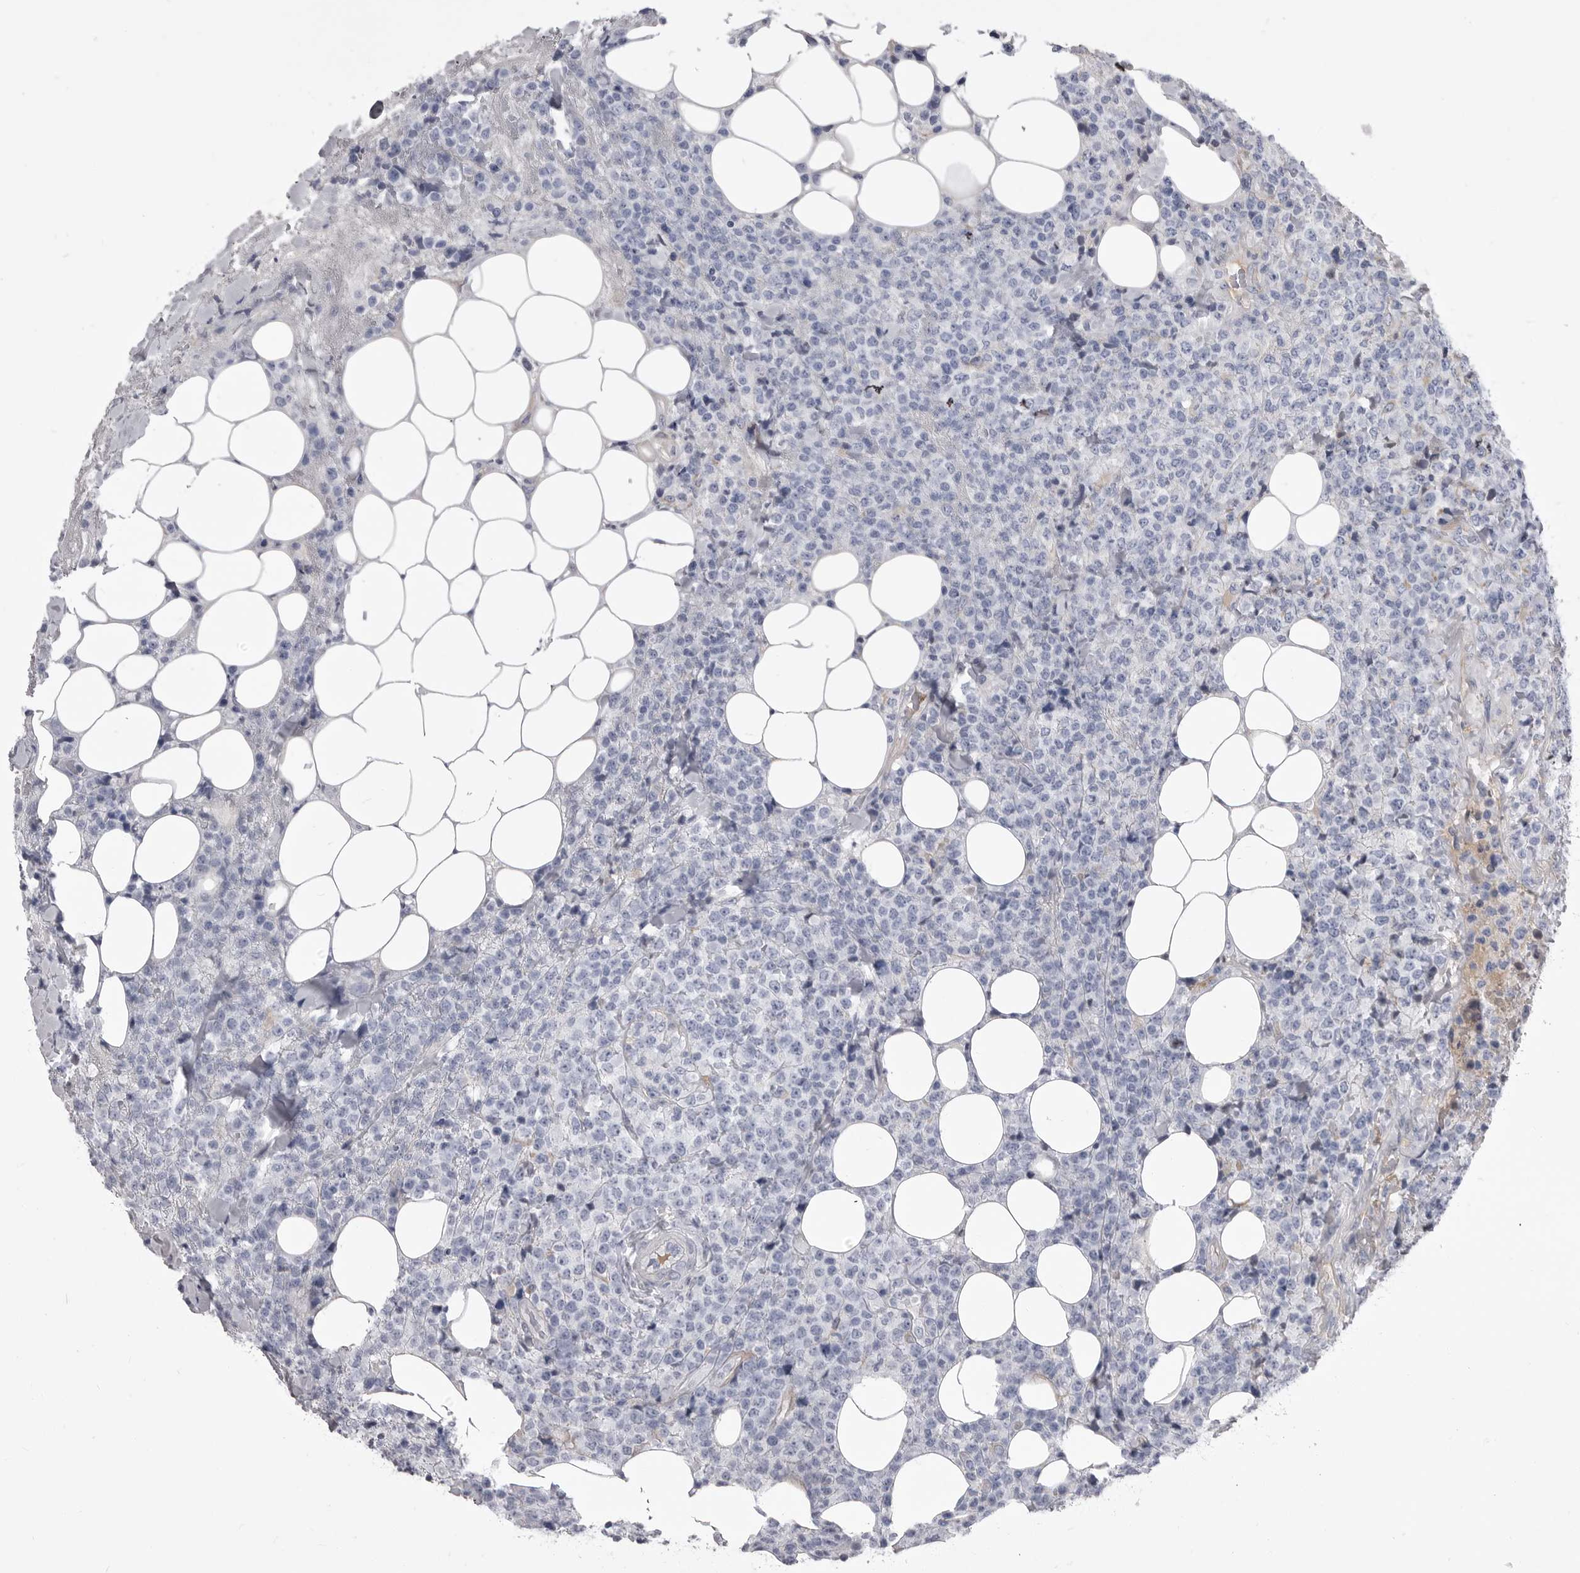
{"staining": {"intensity": "negative", "quantity": "none", "location": "none"}, "tissue": "lymphoma", "cell_type": "Tumor cells", "image_type": "cancer", "snomed": [{"axis": "morphology", "description": "Malignant lymphoma, non-Hodgkin's type, High grade"}, {"axis": "topography", "description": "Lymph node"}], "caption": "High magnification brightfield microscopy of lymphoma stained with DAB (brown) and counterstained with hematoxylin (blue): tumor cells show no significant positivity.", "gene": "ANK2", "patient": {"sex": "male", "age": 13}}